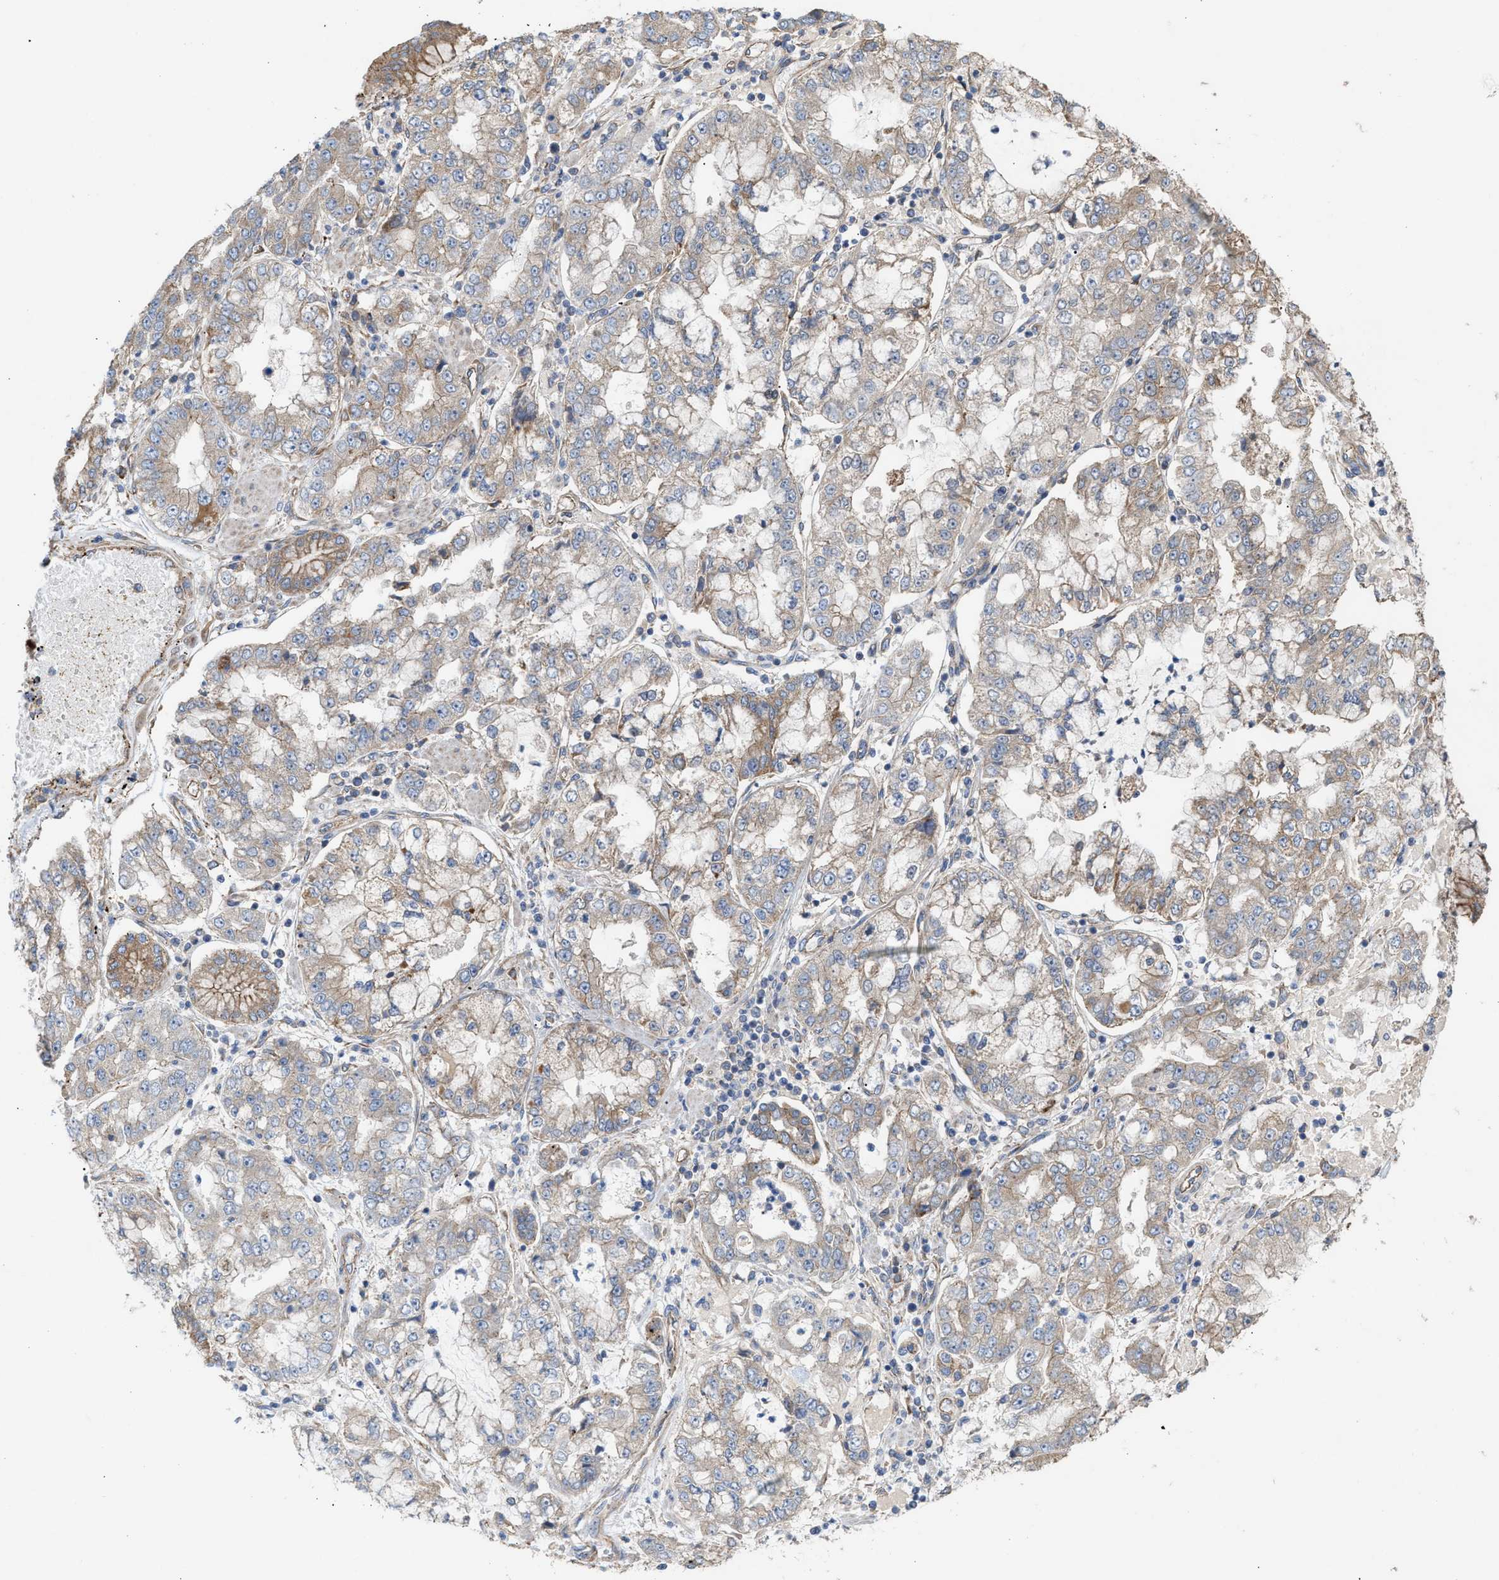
{"staining": {"intensity": "weak", "quantity": "<25%", "location": "cytoplasmic/membranous"}, "tissue": "stomach cancer", "cell_type": "Tumor cells", "image_type": "cancer", "snomed": [{"axis": "morphology", "description": "Adenocarcinoma, NOS"}, {"axis": "topography", "description": "Stomach"}], "caption": "The immunohistochemistry photomicrograph has no significant staining in tumor cells of stomach cancer tissue. (Immunohistochemistry (ihc), brightfield microscopy, high magnification).", "gene": "OXSM", "patient": {"sex": "male", "age": 76}}